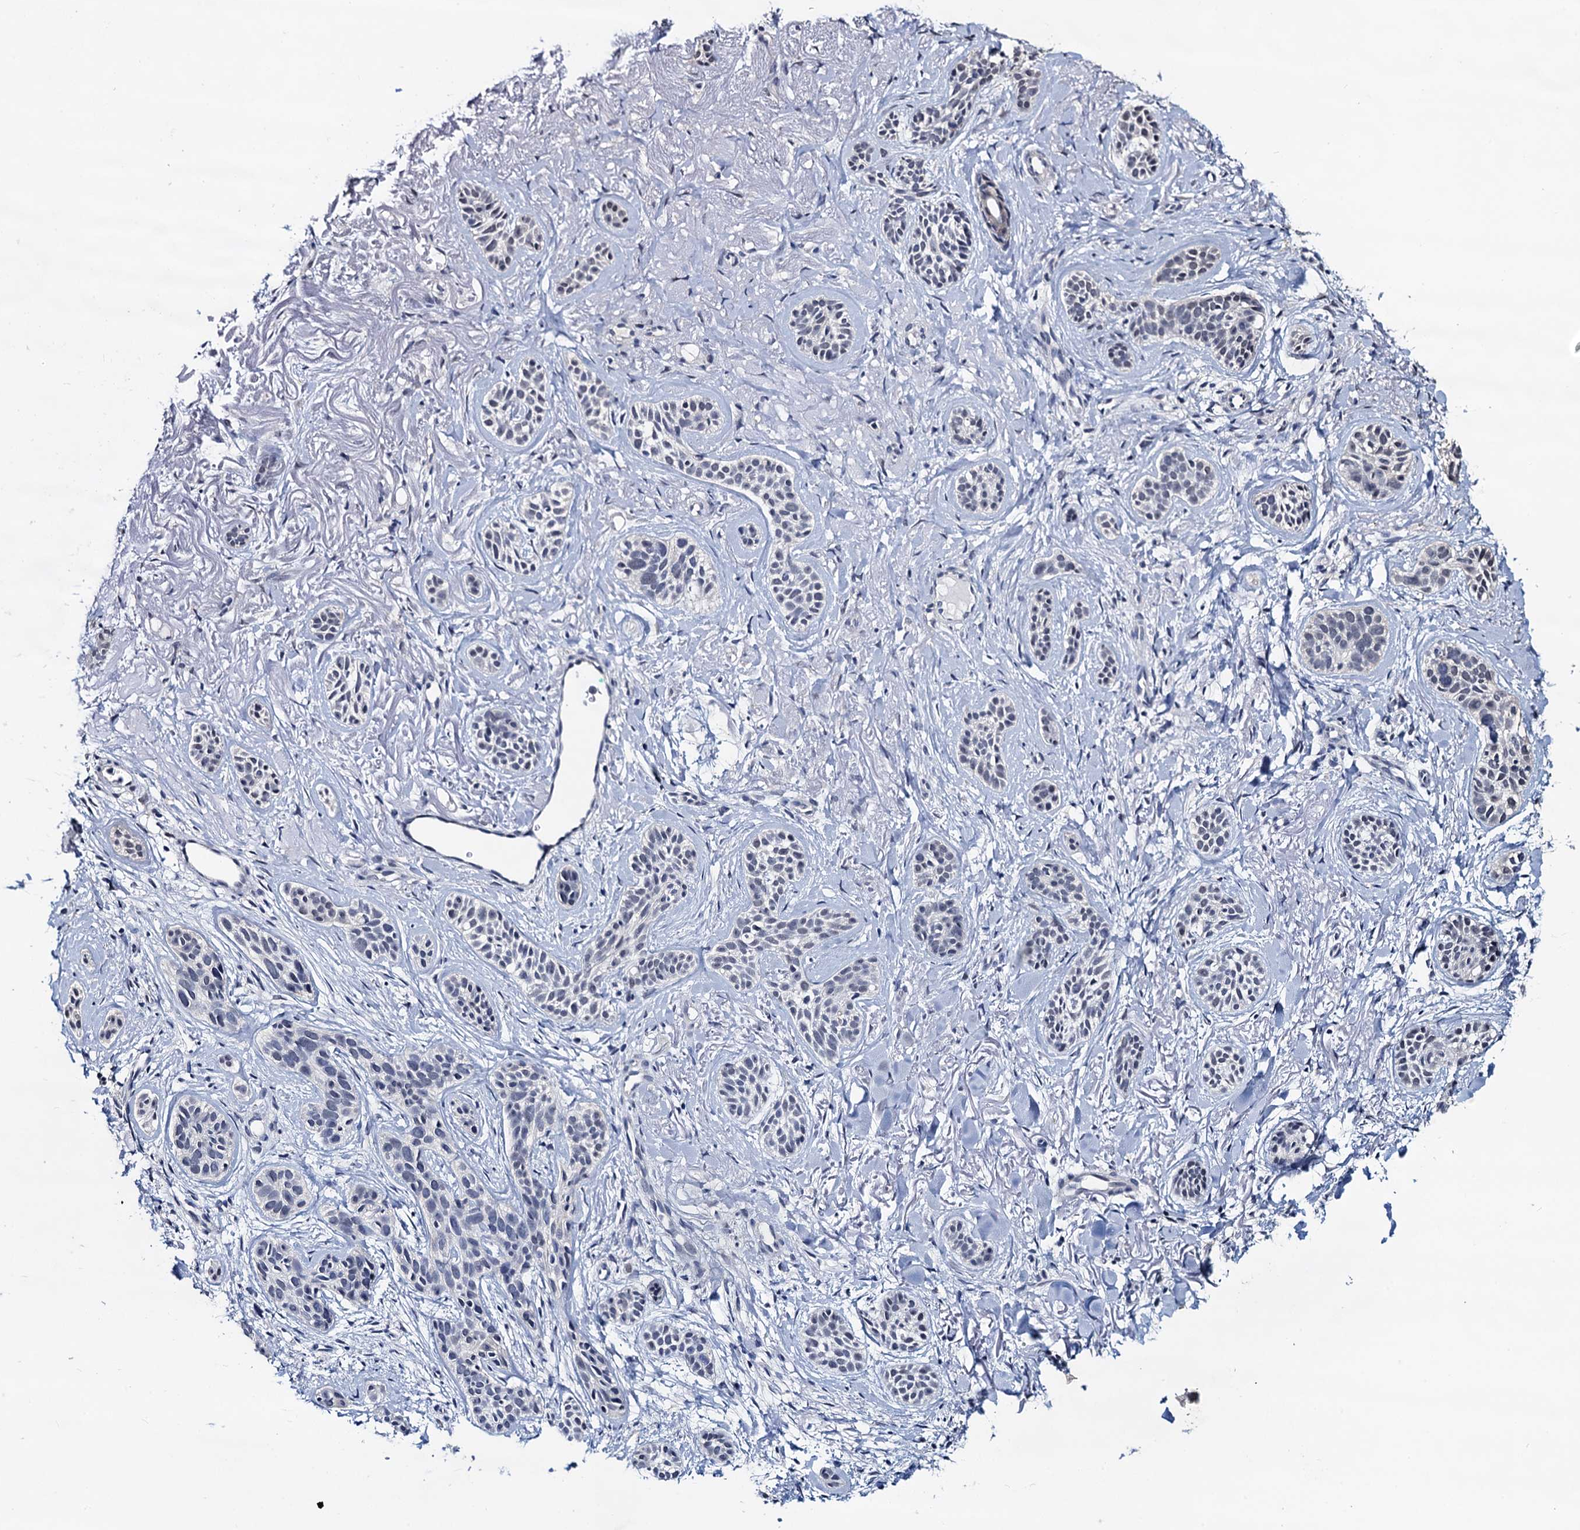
{"staining": {"intensity": "negative", "quantity": "none", "location": "none"}, "tissue": "skin cancer", "cell_type": "Tumor cells", "image_type": "cancer", "snomed": [{"axis": "morphology", "description": "Basal cell carcinoma"}, {"axis": "topography", "description": "Skin"}], "caption": "Immunohistochemical staining of skin cancer (basal cell carcinoma) demonstrates no significant expression in tumor cells.", "gene": "RTKN2", "patient": {"sex": "male", "age": 71}}